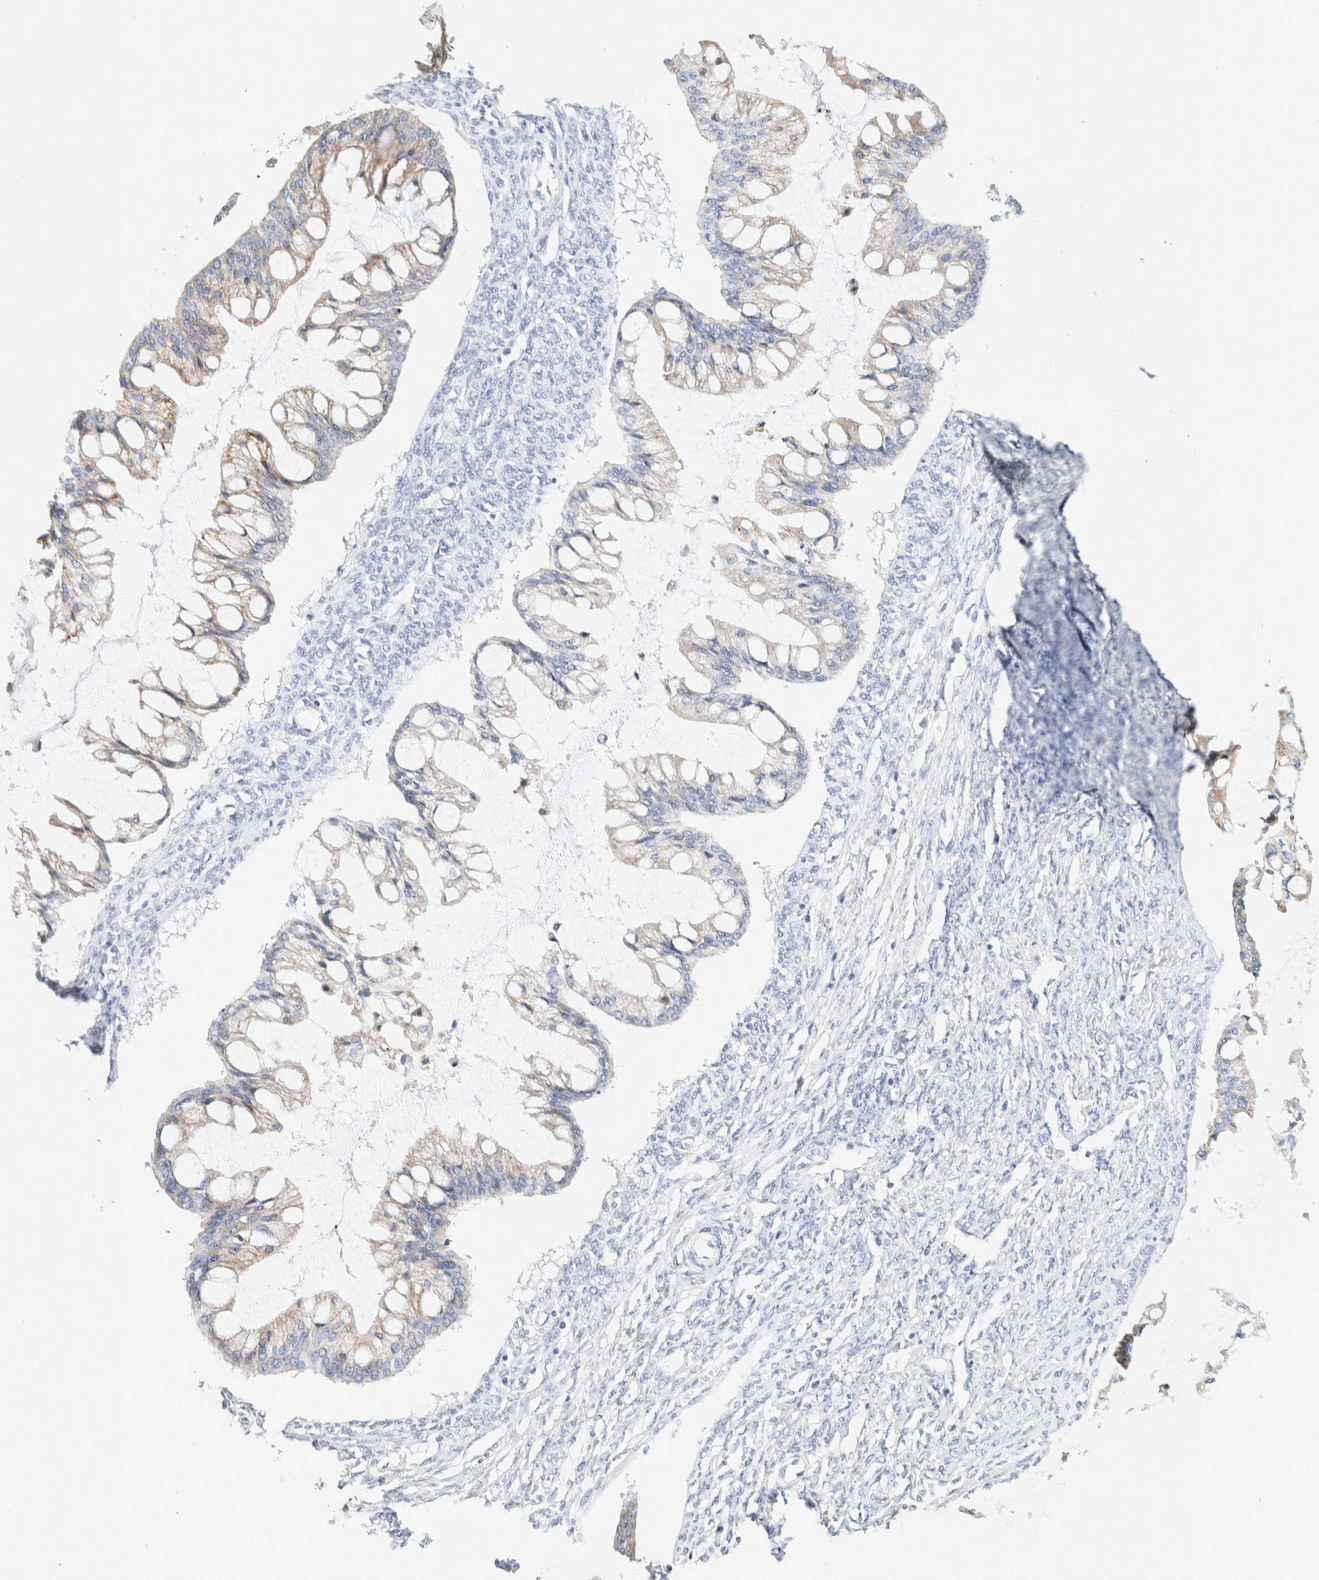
{"staining": {"intensity": "weak", "quantity": "<25%", "location": "cytoplasmic/membranous"}, "tissue": "ovarian cancer", "cell_type": "Tumor cells", "image_type": "cancer", "snomed": [{"axis": "morphology", "description": "Cystadenocarcinoma, mucinous, NOS"}, {"axis": "topography", "description": "Ovary"}], "caption": "Mucinous cystadenocarcinoma (ovarian) was stained to show a protein in brown. There is no significant staining in tumor cells.", "gene": "GADD45G", "patient": {"sex": "female", "age": 73}}